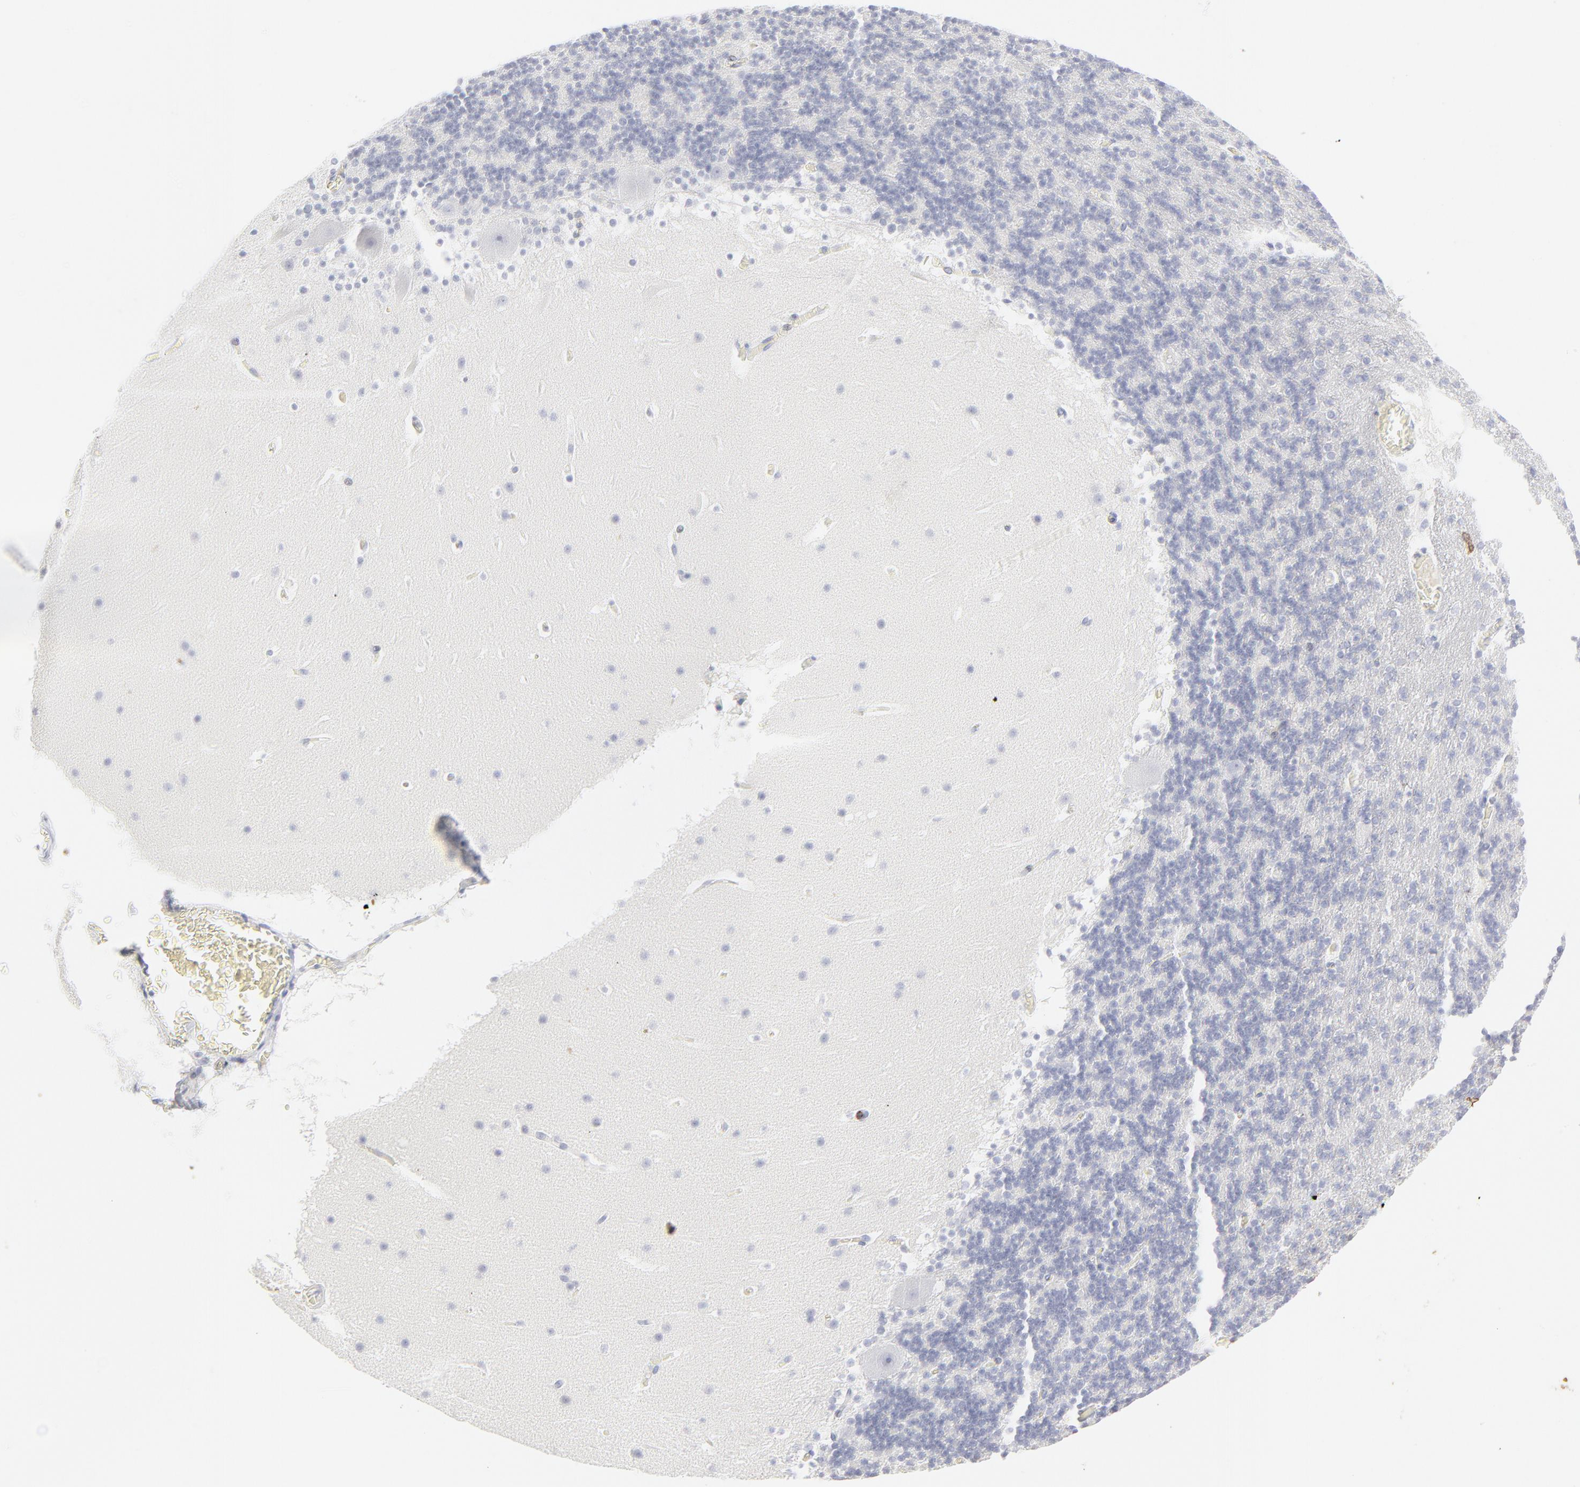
{"staining": {"intensity": "negative", "quantity": "none", "location": "none"}, "tissue": "cerebellum", "cell_type": "Cells in granular layer", "image_type": "normal", "snomed": [{"axis": "morphology", "description": "Normal tissue, NOS"}, {"axis": "topography", "description": "Cerebellum"}], "caption": "Histopathology image shows no protein positivity in cells in granular layer of normal cerebellum. (DAB IHC visualized using brightfield microscopy, high magnification).", "gene": "CCR7", "patient": {"sex": "male", "age": 45}}